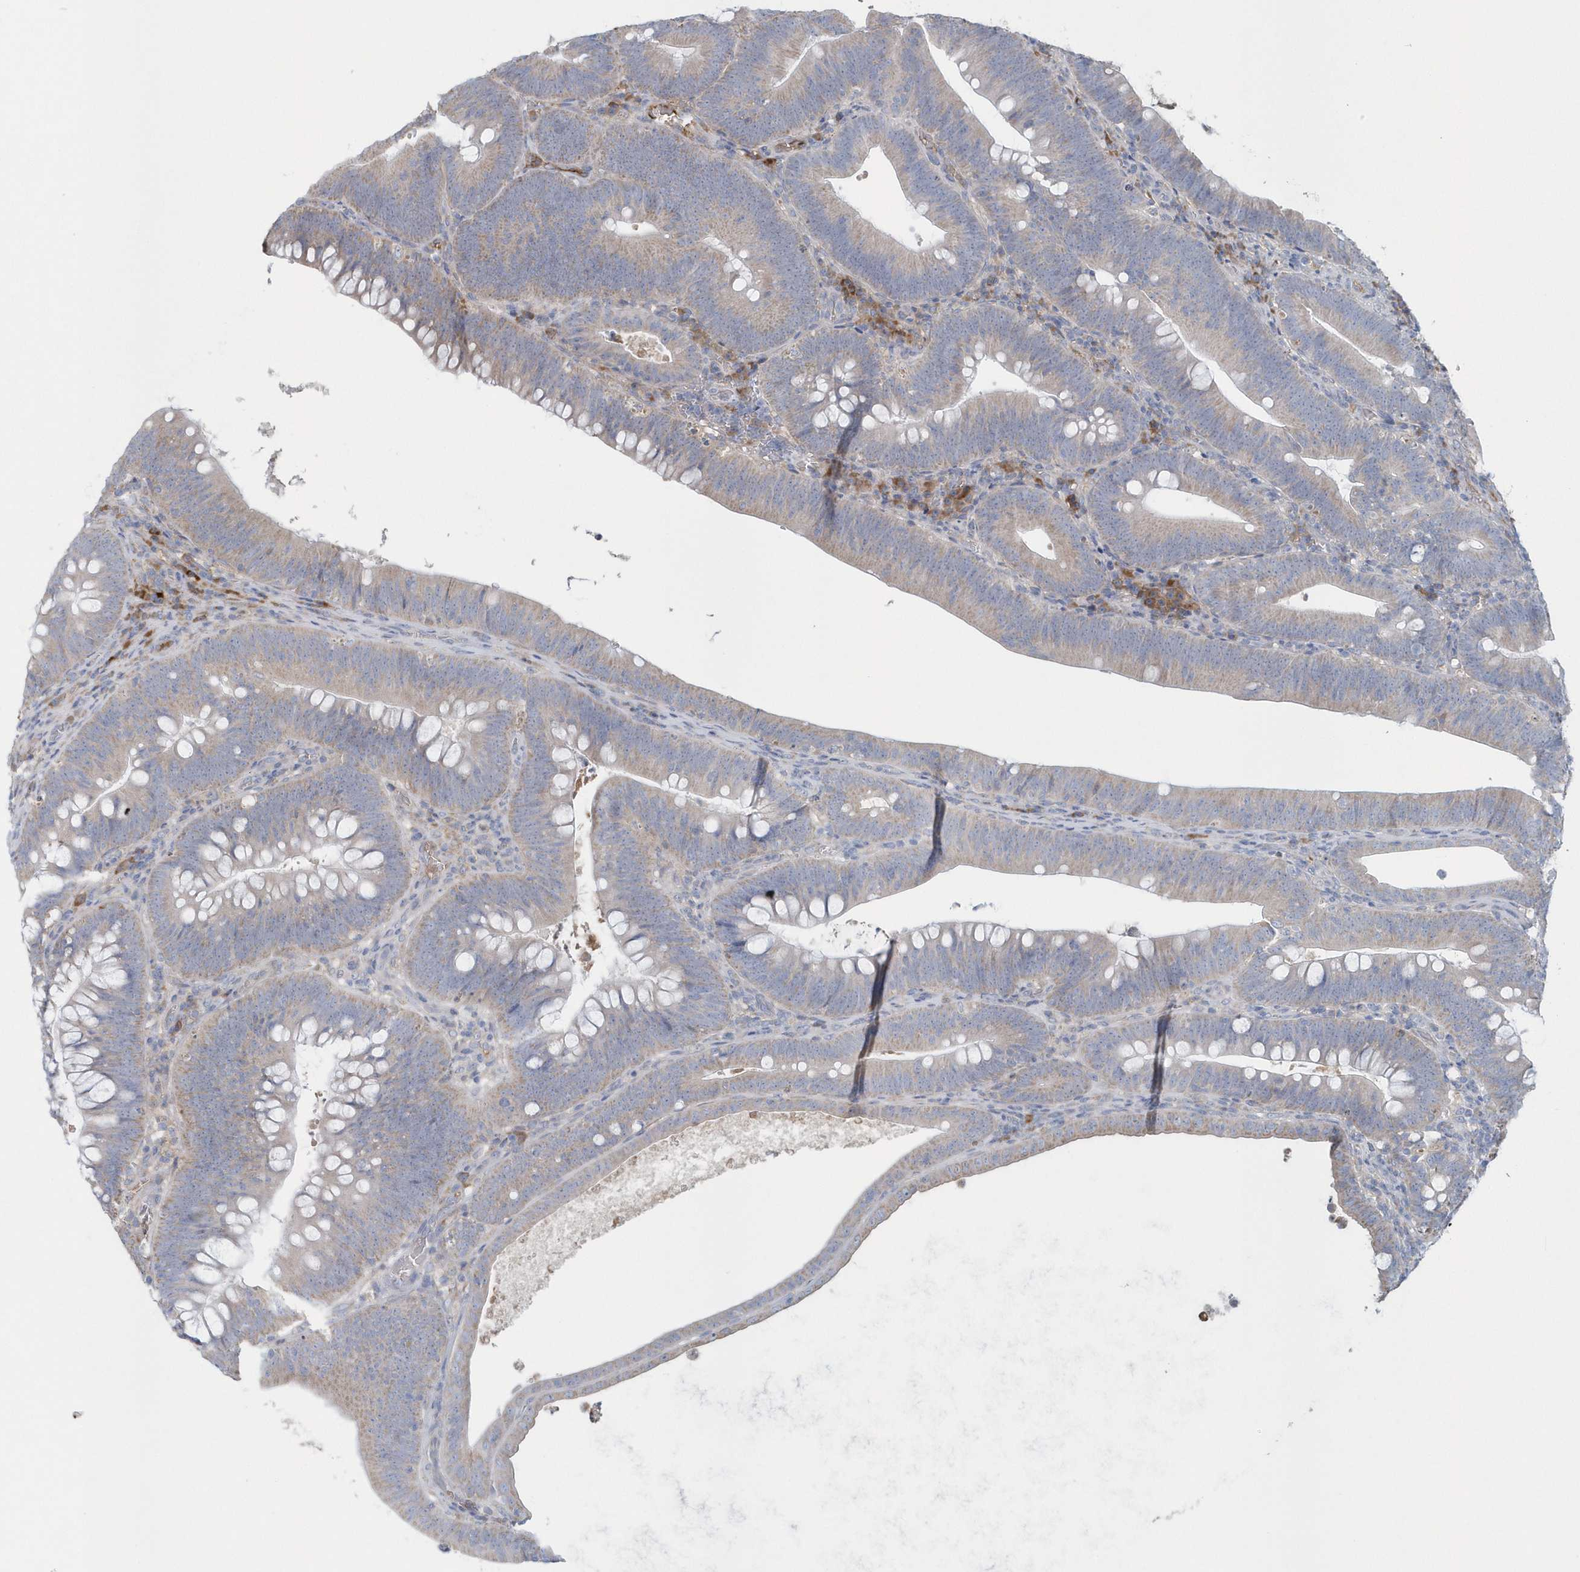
{"staining": {"intensity": "weak", "quantity": "25%-75%", "location": "cytoplasmic/membranous"}, "tissue": "colorectal cancer", "cell_type": "Tumor cells", "image_type": "cancer", "snomed": [{"axis": "morphology", "description": "Normal tissue, NOS"}, {"axis": "topography", "description": "Colon"}], "caption": "Weak cytoplasmic/membranous staining is appreciated in about 25%-75% of tumor cells in colorectal cancer.", "gene": "SPATA18", "patient": {"sex": "female", "age": 82}}